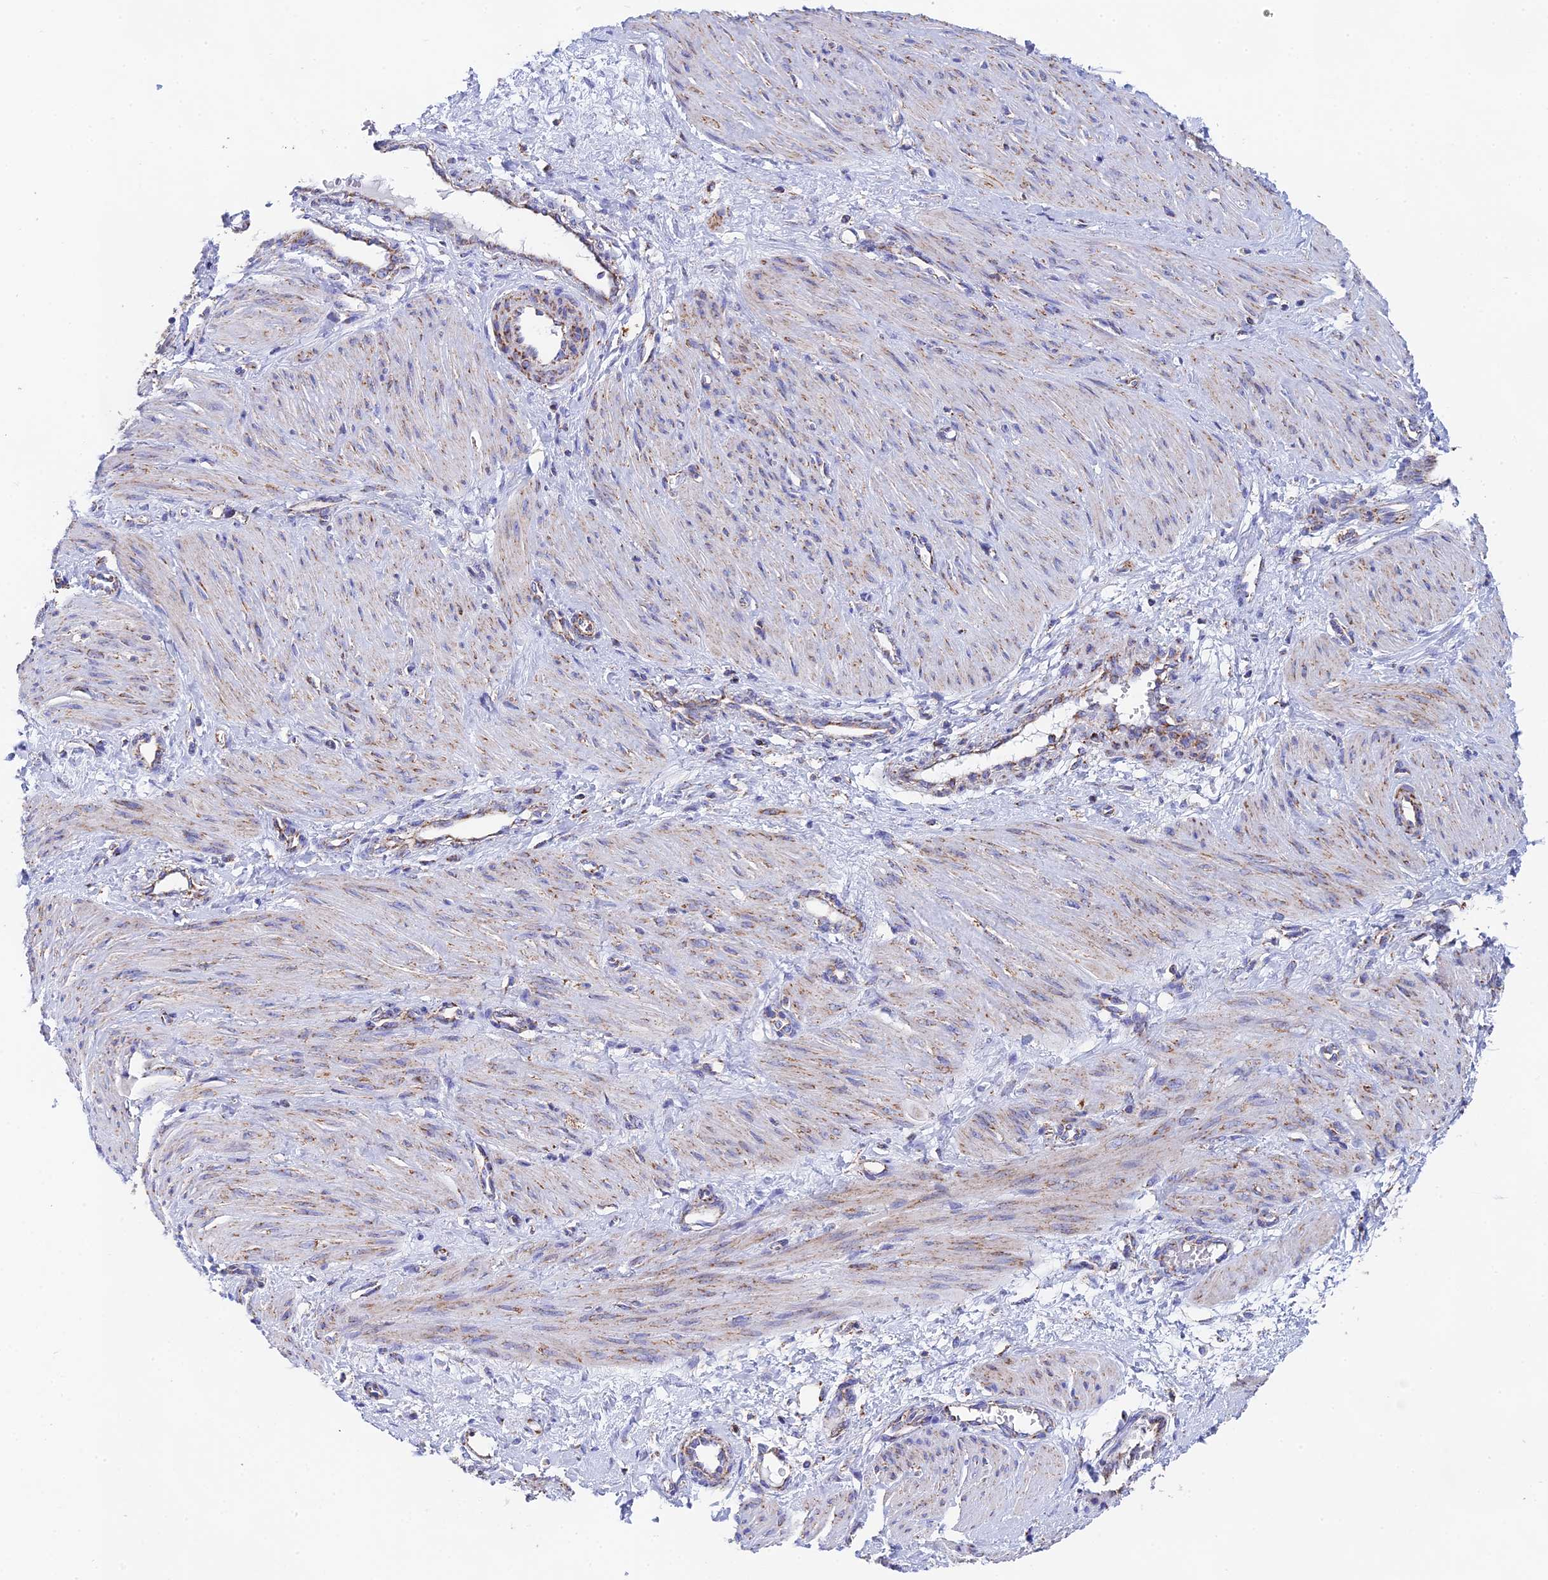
{"staining": {"intensity": "moderate", "quantity": "25%-75%", "location": "cytoplasmic/membranous"}, "tissue": "smooth muscle", "cell_type": "Smooth muscle cells", "image_type": "normal", "snomed": [{"axis": "morphology", "description": "Normal tissue, NOS"}, {"axis": "topography", "description": "Endometrium"}], "caption": "Smooth muscle stained with immunohistochemistry (IHC) reveals moderate cytoplasmic/membranous positivity in approximately 25%-75% of smooth muscle cells. Nuclei are stained in blue.", "gene": "NDUFA5", "patient": {"sex": "female", "age": 33}}